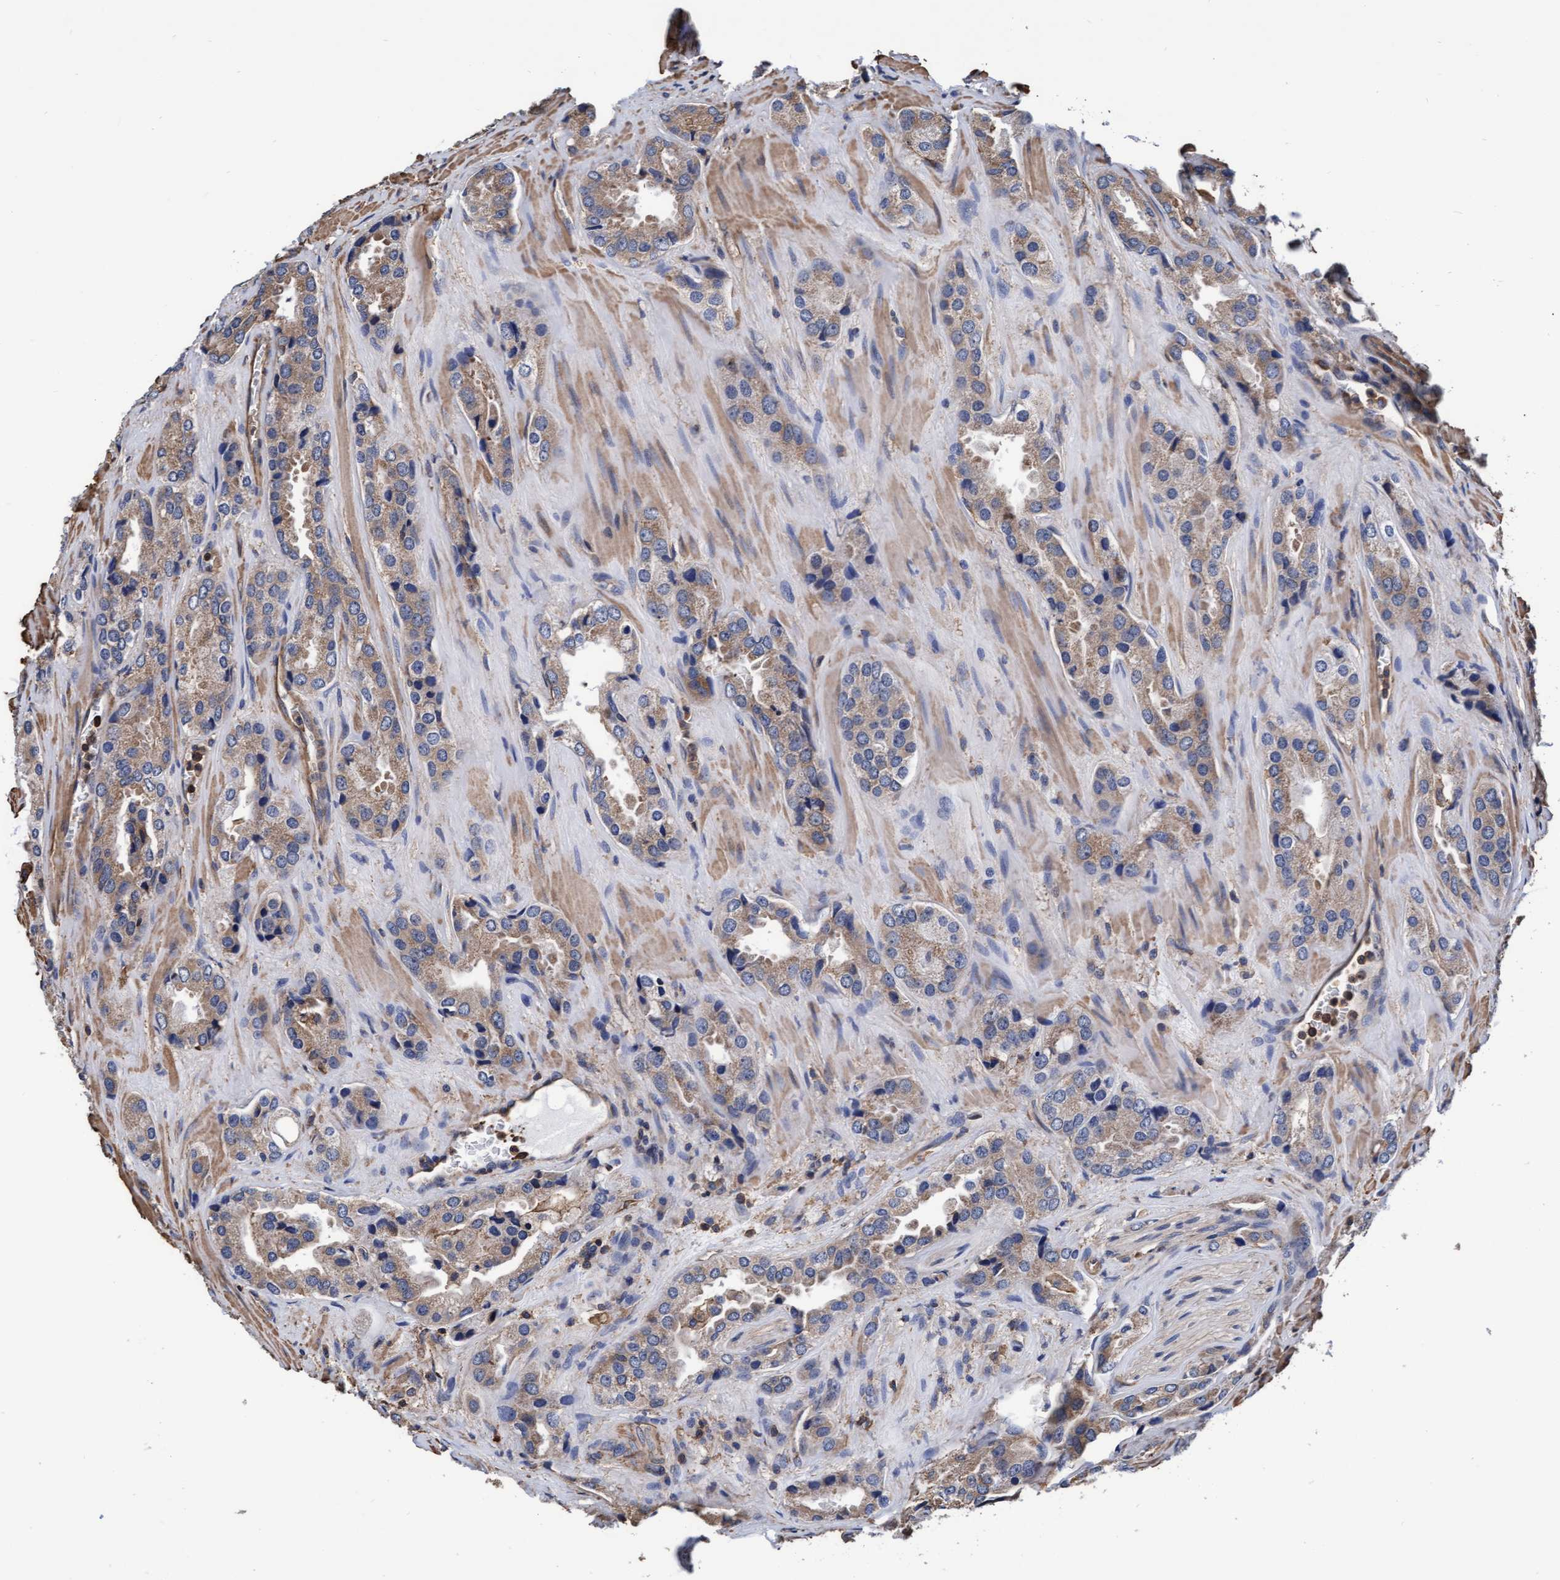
{"staining": {"intensity": "weak", "quantity": ">75%", "location": "cytoplasmic/membranous"}, "tissue": "prostate cancer", "cell_type": "Tumor cells", "image_type": "cancer", "snomed": [{"axis": "morphology", "description": "Adenocarcinoma, High grade"}, {"axis": "topography", "description": "Prostate"}], "caption": "This is an image of immunohistochemistry (IHC) staining of adenocarcinoma (high-grade) (prostate), which shows weak staining in the cytoplasmic/membranous of tumor cells.", "gene": "GRHPR", "patient": {"sex": "male", "age": 63}}